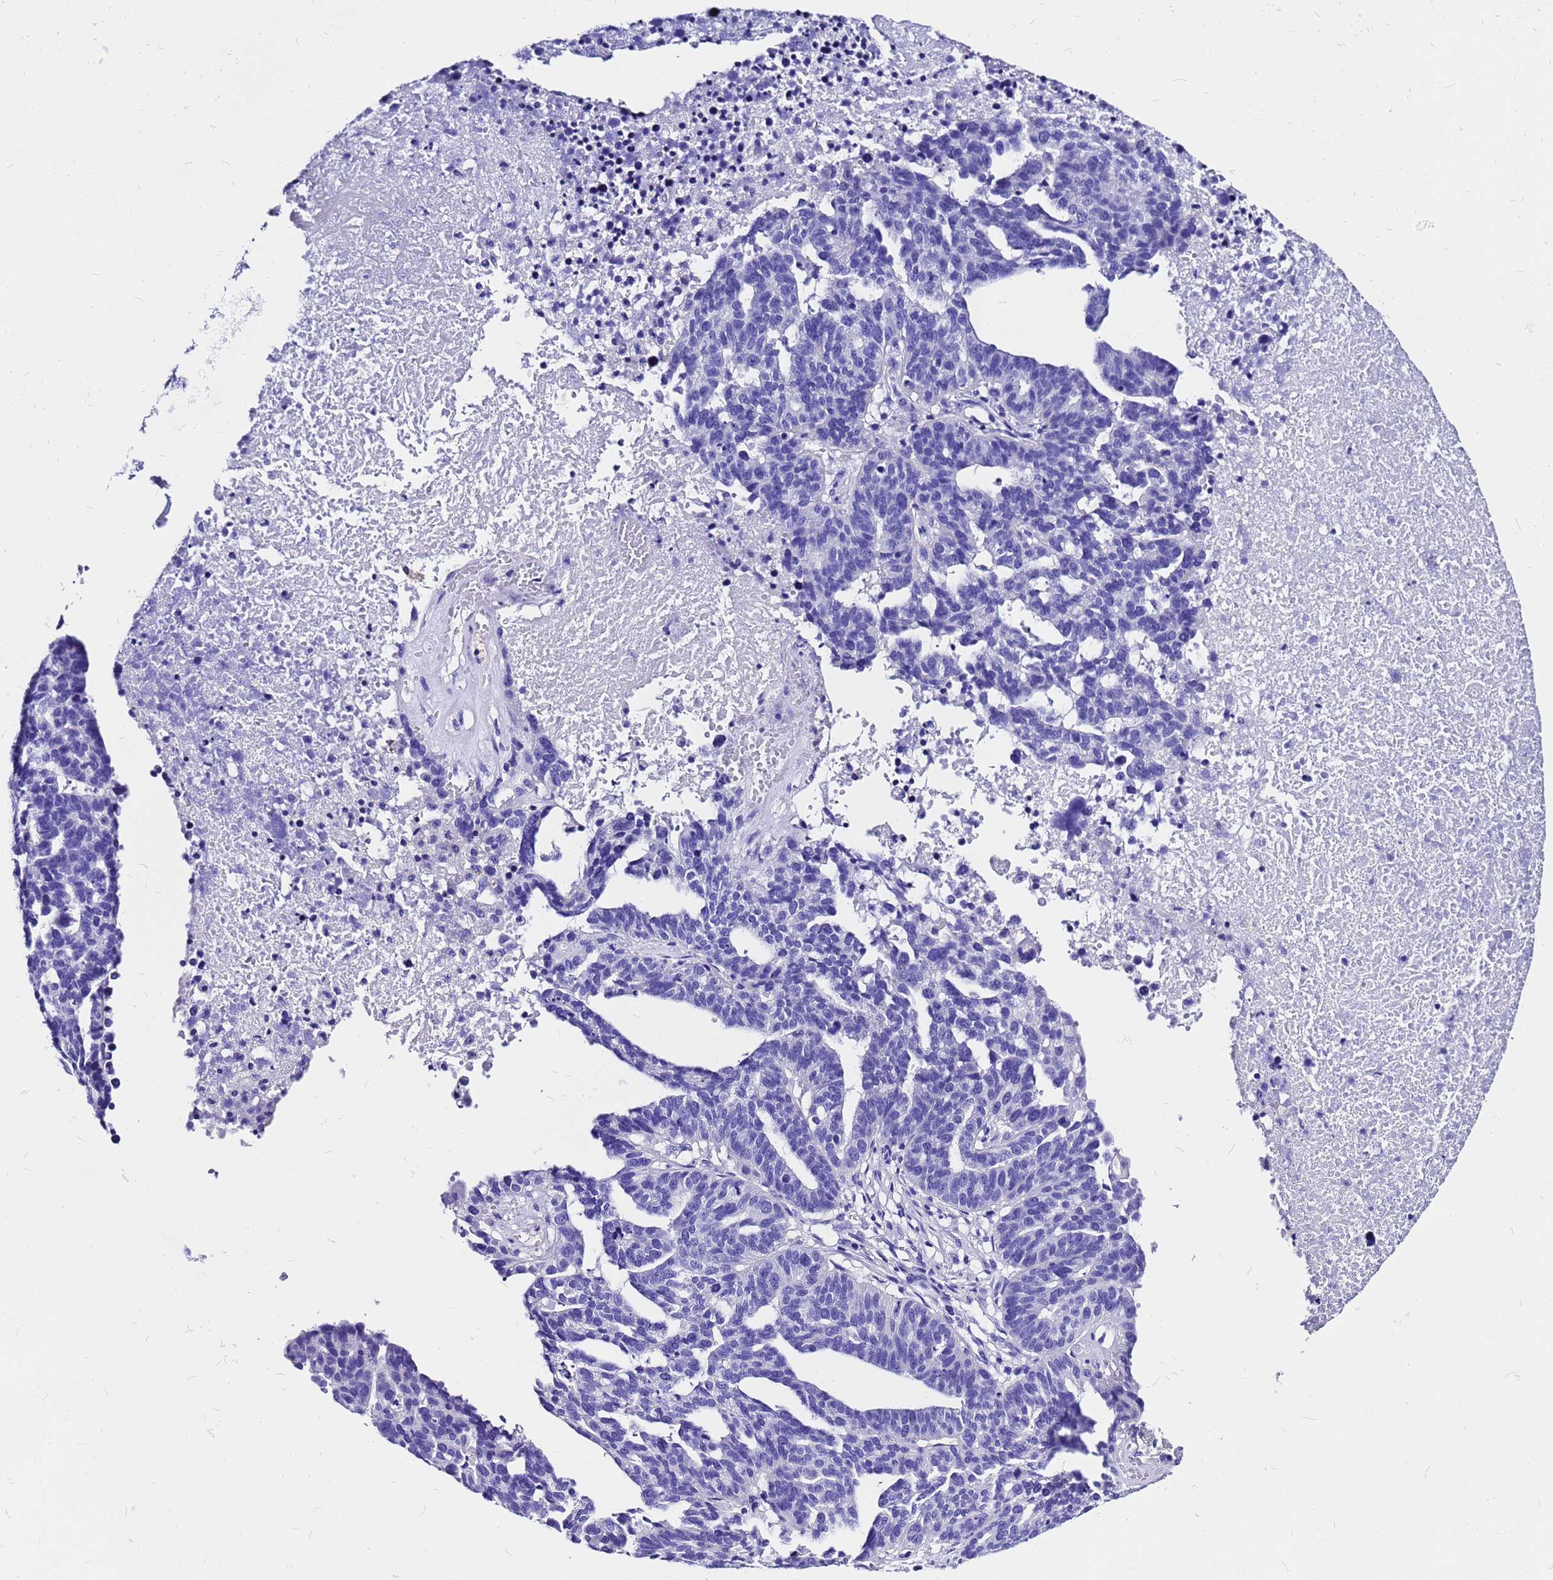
{"staining": {"intensity": "negative", "quantity": "none", "location": "none"}, "tissue": "ovarian cancer", "cell_type": "Tumor cells", "image_type": "cancer", "snomed": [{"axis": "morphology", "description": "Cystadenocarcinoma, serous, NOS"}, {"axis": "topography", "description": "Ovary"}], "caption": "Immunohistochemical staining of human ovarian cancer exhibits no significant expression in tumor cells. (IHC, brightfield microscopy, high magnification).", "gene": "HERC4", "patient": {"sex": "female", "age": 59}}